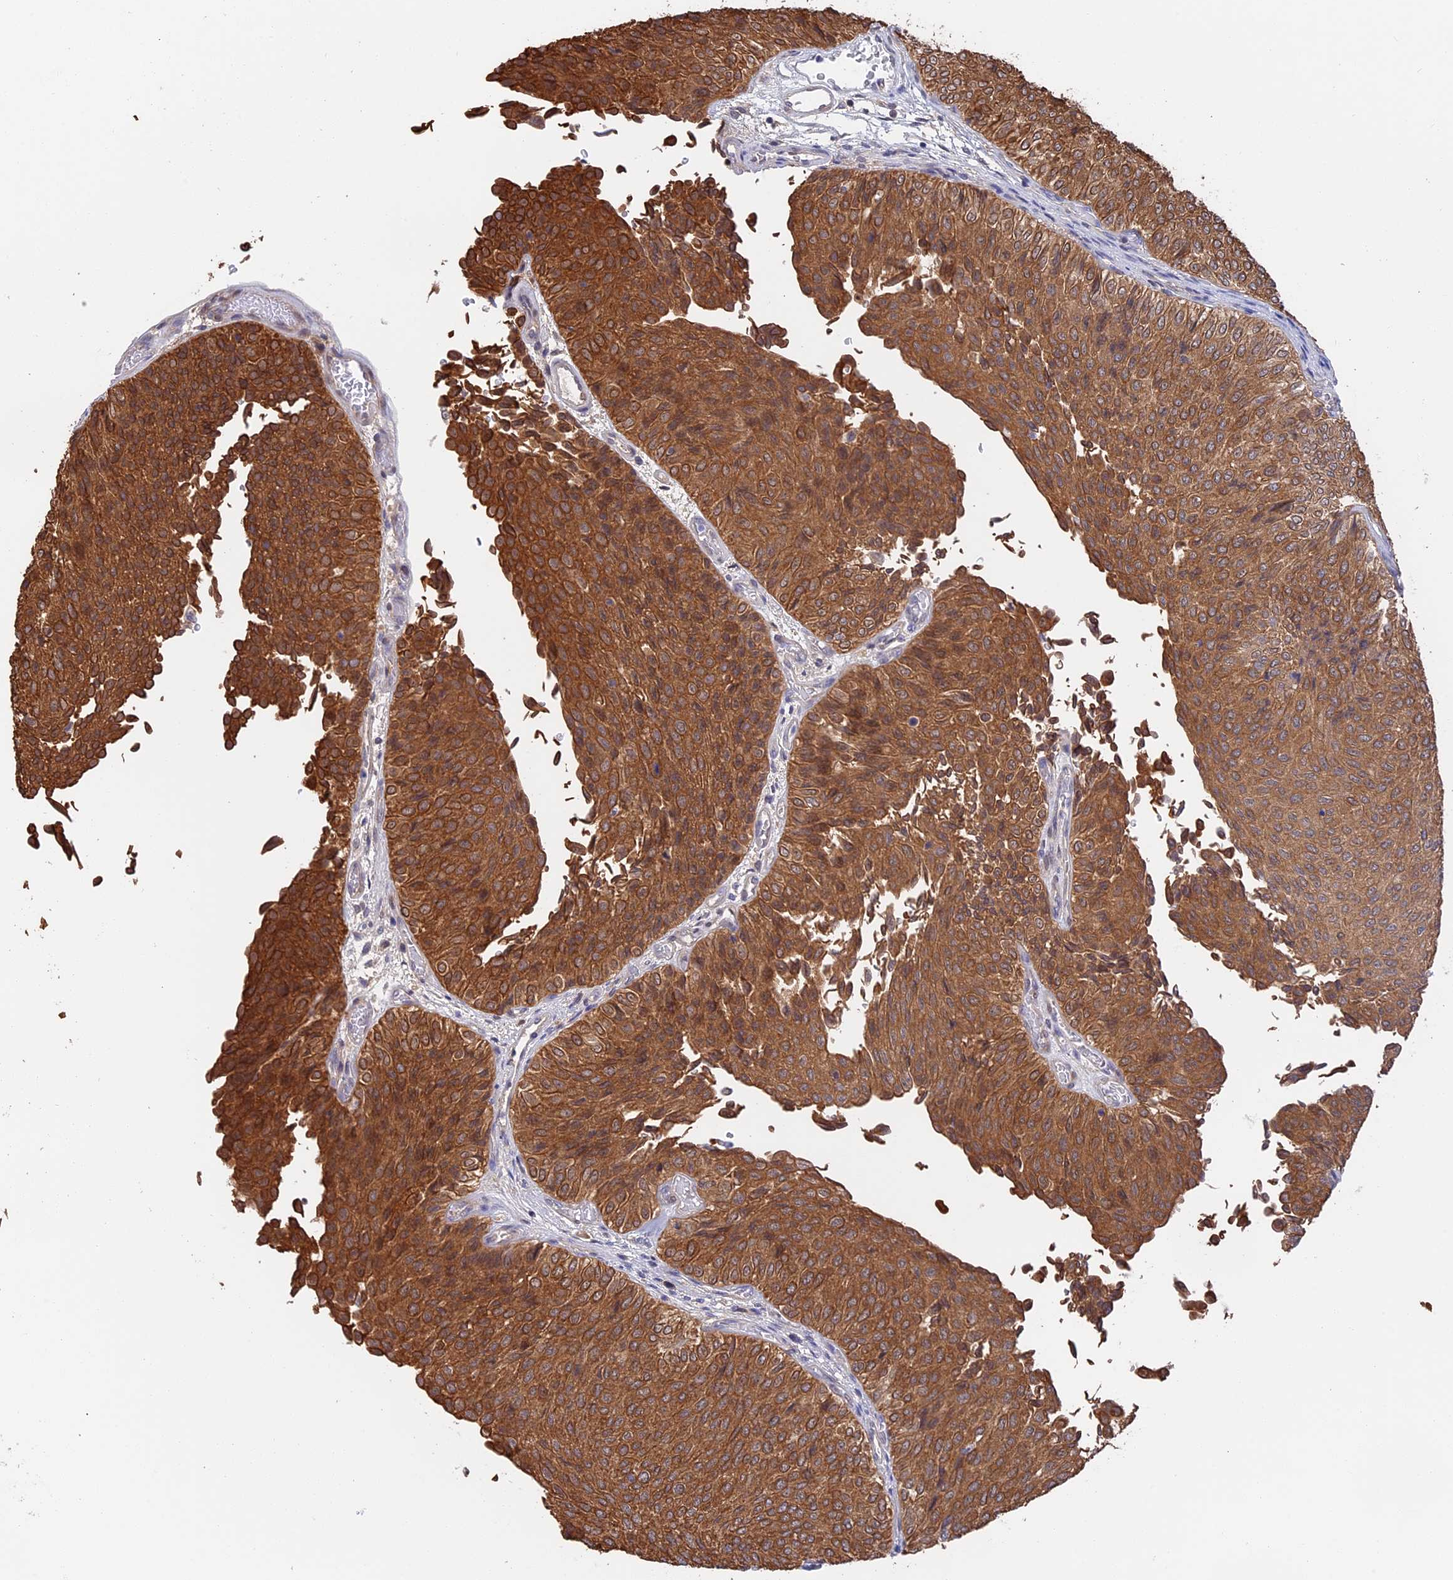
{"staining": {"intensity": "strong", "quantity": ">75%", "location": "cytoplasmic/membranous"}, "tissue": "urothelial cancer", "cell_type": "Tumor cells", "image_type": "cancer", "snomed": [{"axis": "morphology", "description": "Urothelial carcinoma, Low grade"}, {"axis": "topography", "description": "Urinary bladder"}], "caption": "Human low-grade urothelial carcinoma stained for a protein (brown) shows strong cytoplasmic/membranous positive expression in about >75% of tumor cells.", "gene": "STUB1", "patient": {"sex": "male", "age": 78}}